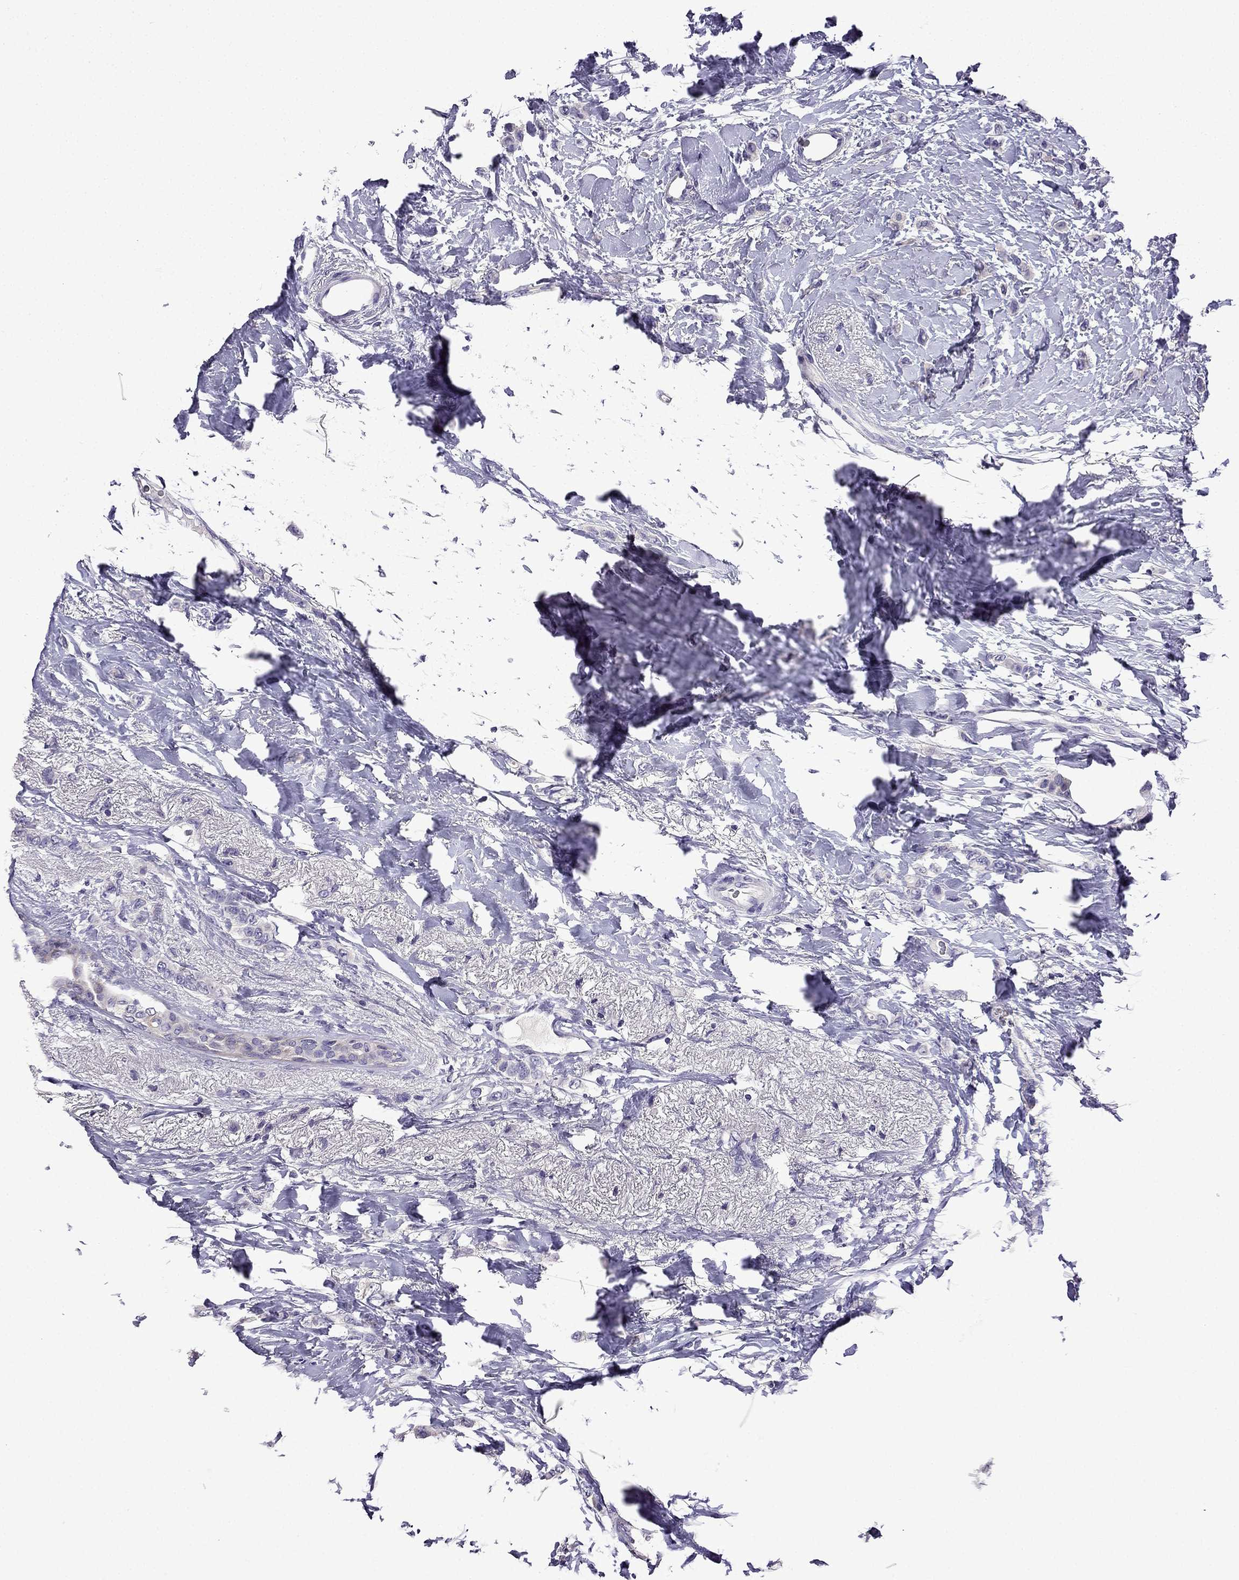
{"staining": {"intensity": "negative", "quantity": "none", "location": "none"}, "tissue": "breast cancer", "cell_type": "Tumor cells", "image_type": "cancer", "snomed": [{"axis": "morphology", "description": "Lobular carcinoma"}, {"axis": "topography", "description": "Breast"}], "caption": "Immunohistochemistry (IHC) of human breast cancer (lobular carcinoma) shows no staining in tumor cells.", "gene": "TTN", "patient": {"sex": "female", "age": 66}}